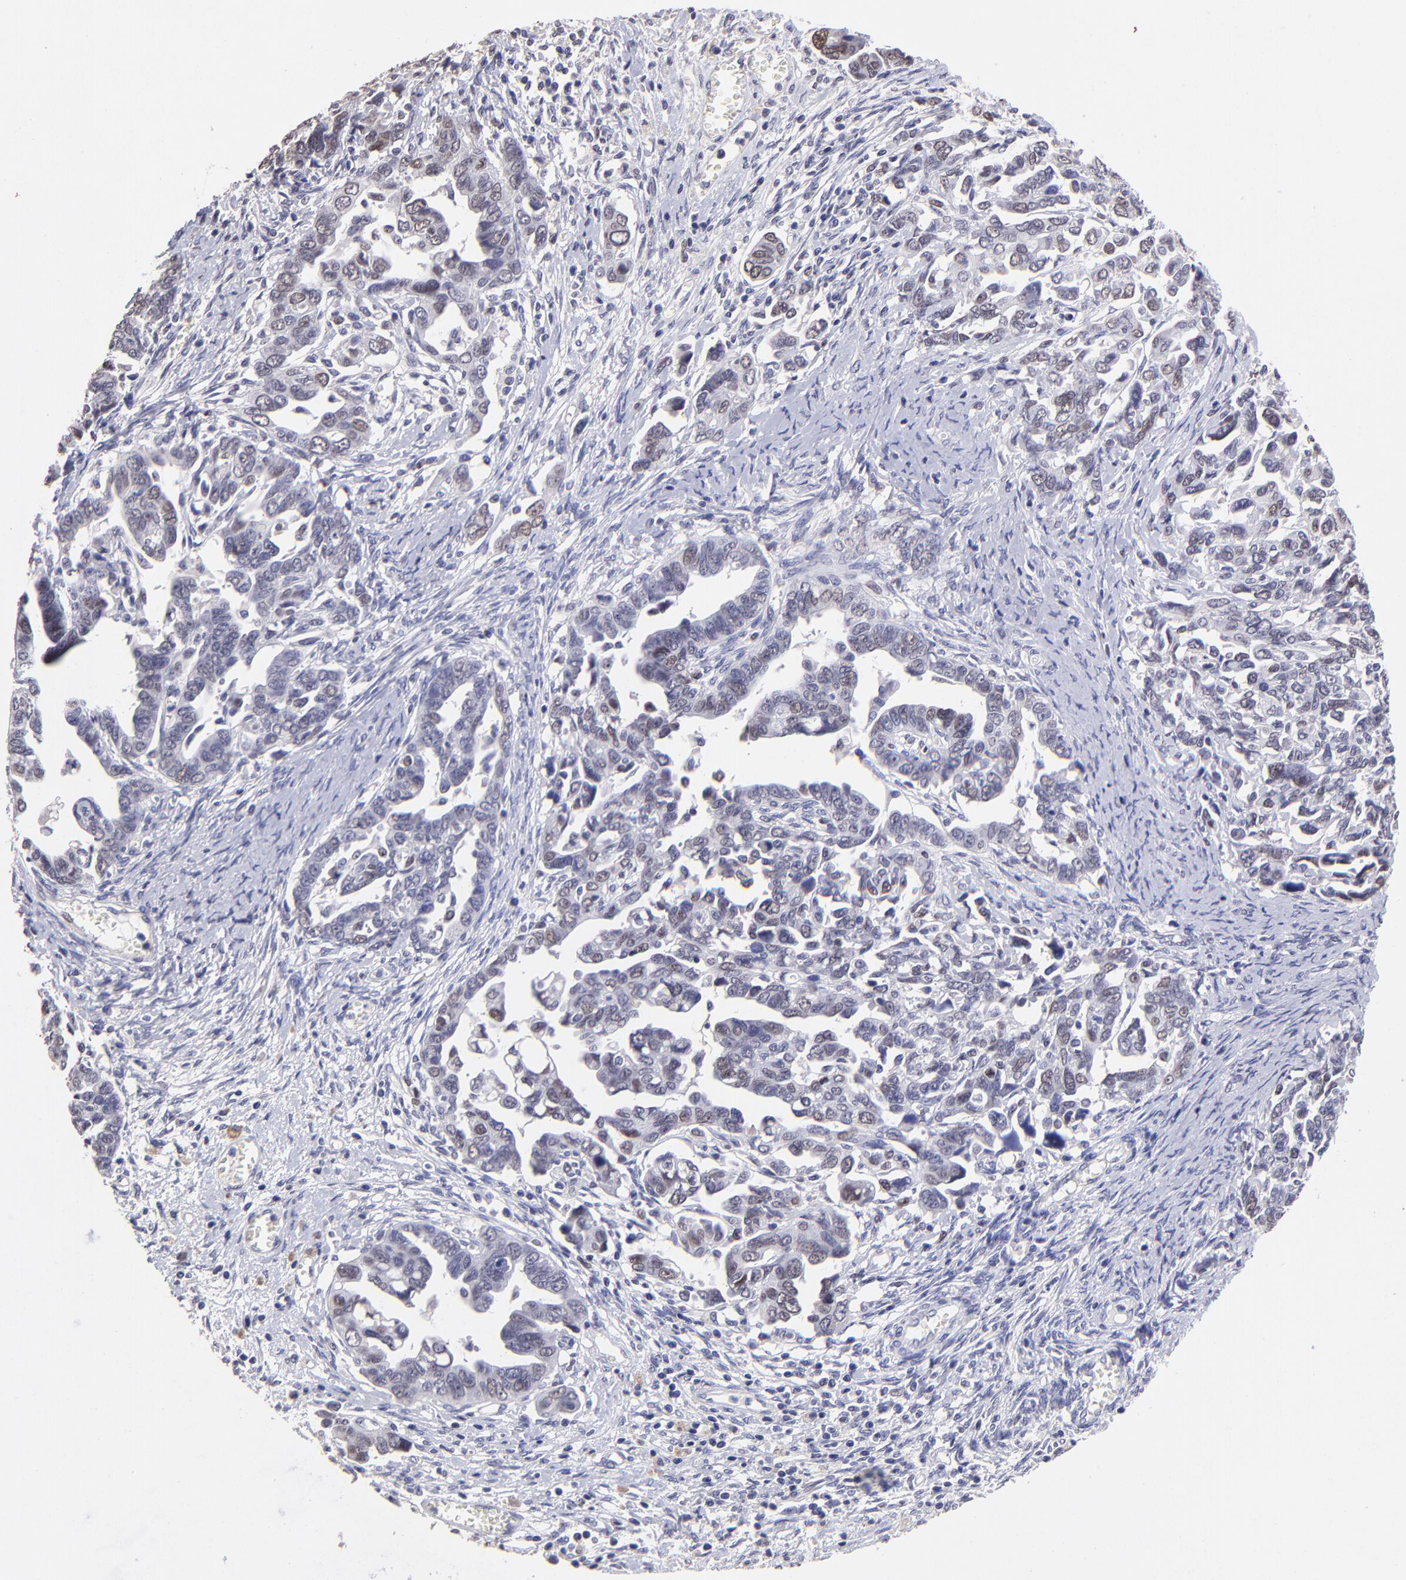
{"staining": {"intensity": "weak", "quantity": "25%-75%", "location": "nuclear"}, "tissue": "ovarian cancer", "cell_type": "Tumor cells", "image_type": "cancer", "snomed": [{"axis": "morphology", "description": "Cystadenocarcinoma, serous, NOS"}, {"axis": "topography", "description": "Ovary"}], "caption": "An immunohistochemistry histopathology image of neoplastic tissue is shown. Protein staining in brown labels weak nuclear positivity in serous cystadenocarcinoma (ovarian) within tumor cells.", "gene": "DNMT1", "patient": {"sex": "female", "age": 69}}